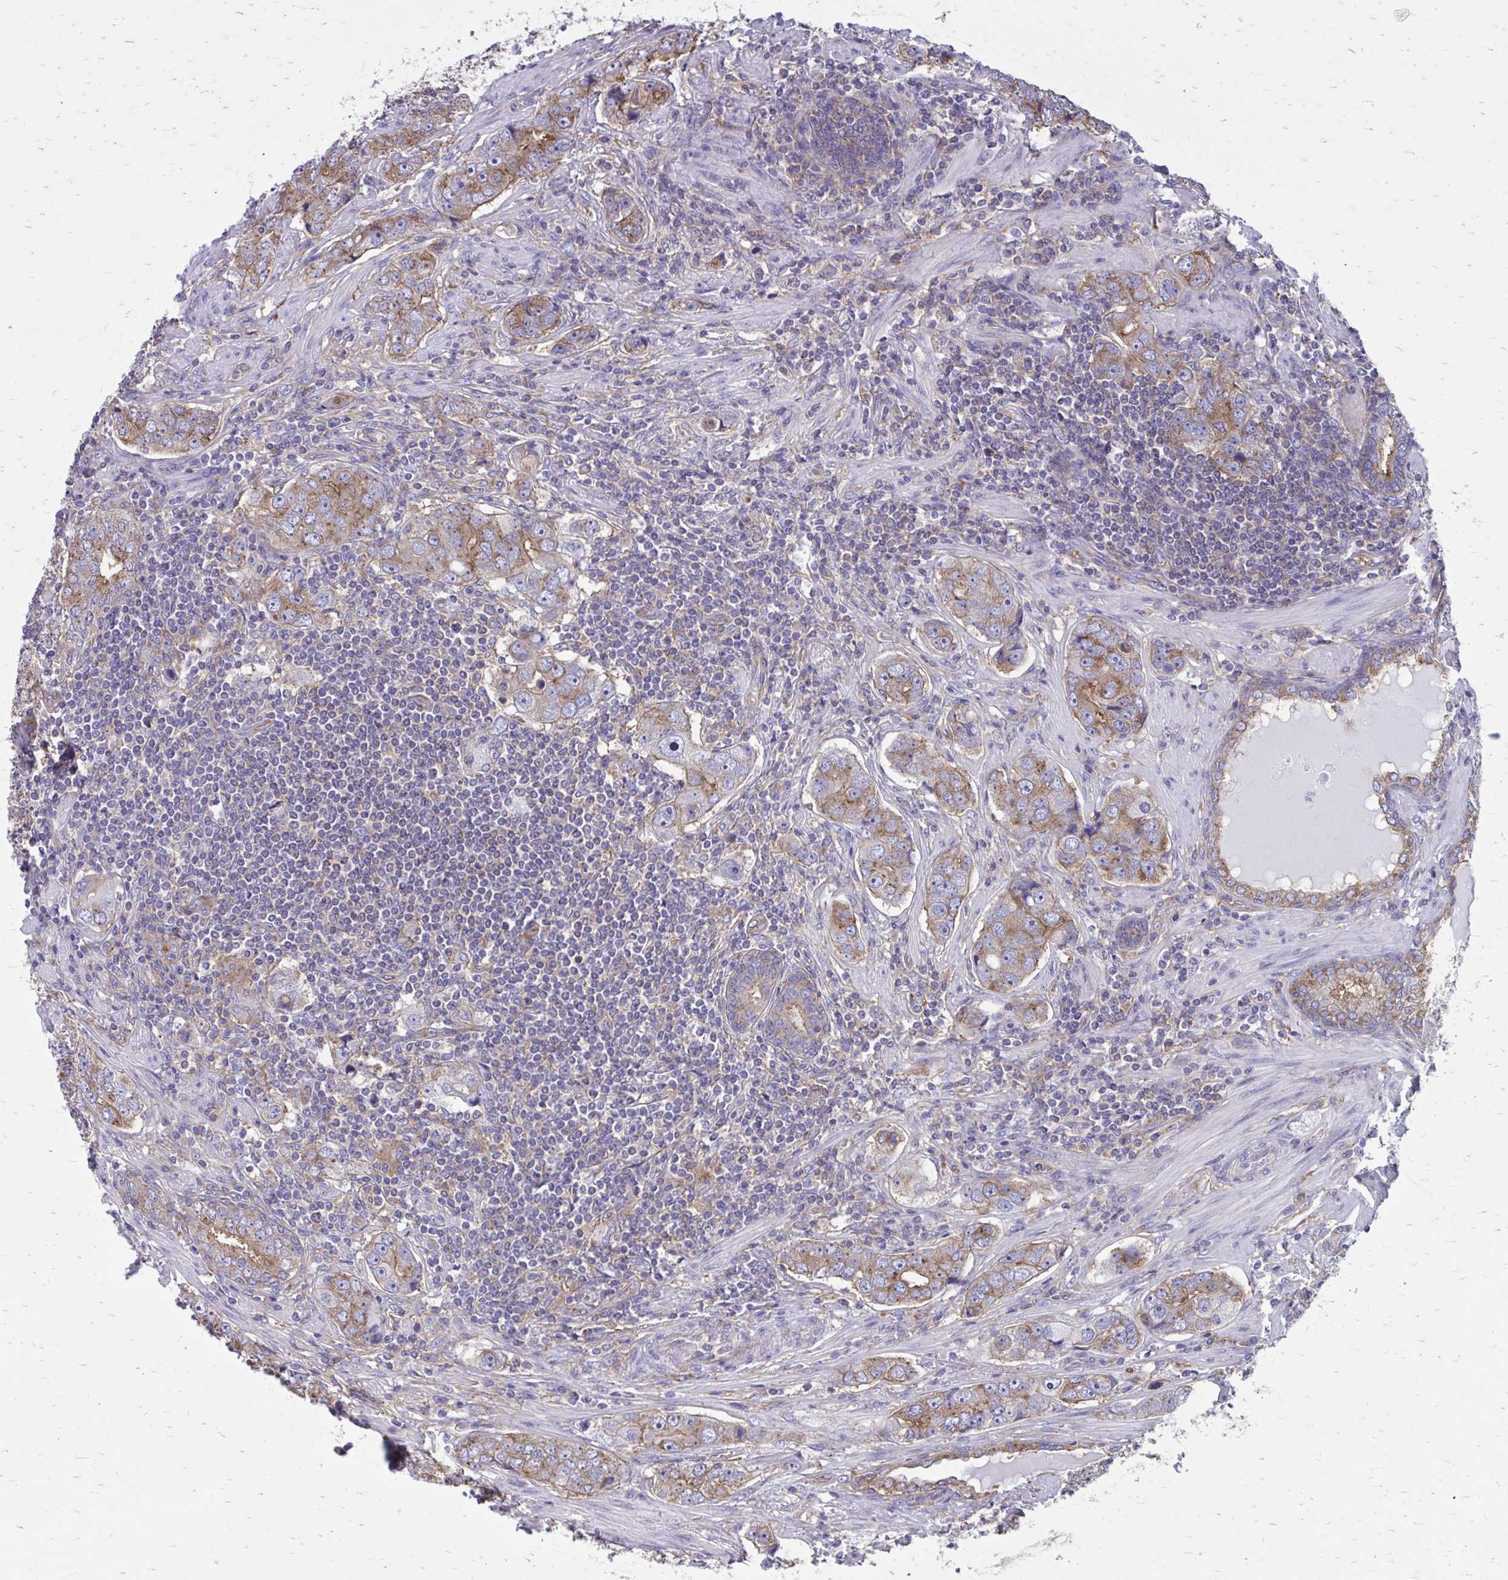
{"staining": {"intensity": "moderate", "quantity": ">75%", "location": "cytoplasmic/membranous"}, "tissue": "prostate cancer", "cell_type": "Tumor cells", "image_type": "cancer", "snomed": [{"axis": "morphology", "description": "Adenocarcinoma, High grade"}, {"axis": "topography", "description": "Prostate"}], "caption": "Protein staining of prostate cancer (high-grade adenocarcinoma) tissue displays moderate cytoplasmic/membranous expression in about >75% of tumor cells.", "gene": "CLTA", "patient": {"sex": "male", "age": 60}}